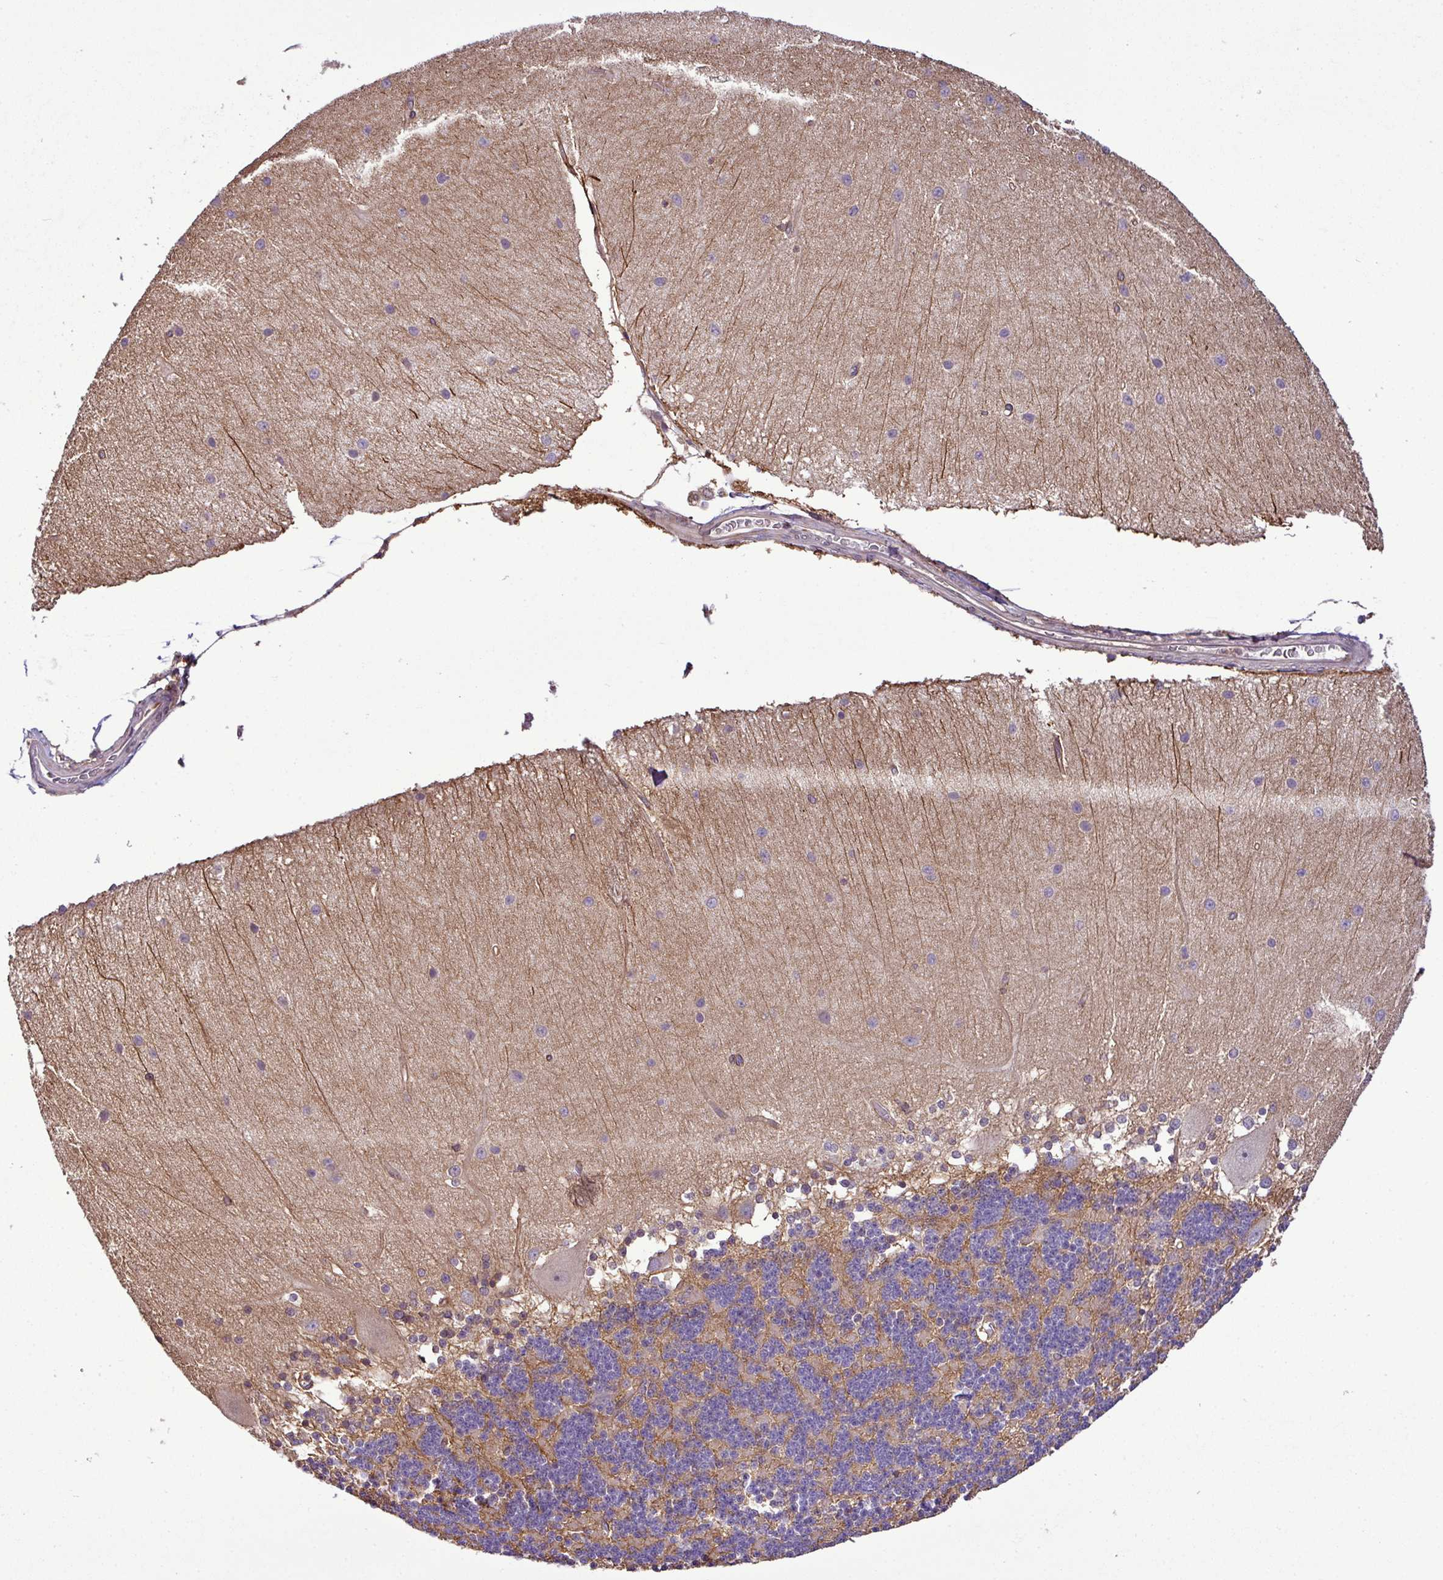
{"staining": {"intensity": "weak", "quantity": "25%-75%", "location": "cytoplasmic/membranous"}, "tissue": "cerebellum", "cell_type": "Cells in granular layer", "image_type": "normal", "snomed": [{"axis": "morphology", "description": "Normal tissue, NOS"}, {"axis": "topography", "description": "Cerebellum"}], "caption": "A brown stain shows weak cytoplasmic/membranous staining of a protein in cells in granular layer of benign cerebellum. (Brightfield microscopy of DAB IHC at high magnification).", "gene": "DLGAP4", "patient": {"sex": "female", "age": 54}}